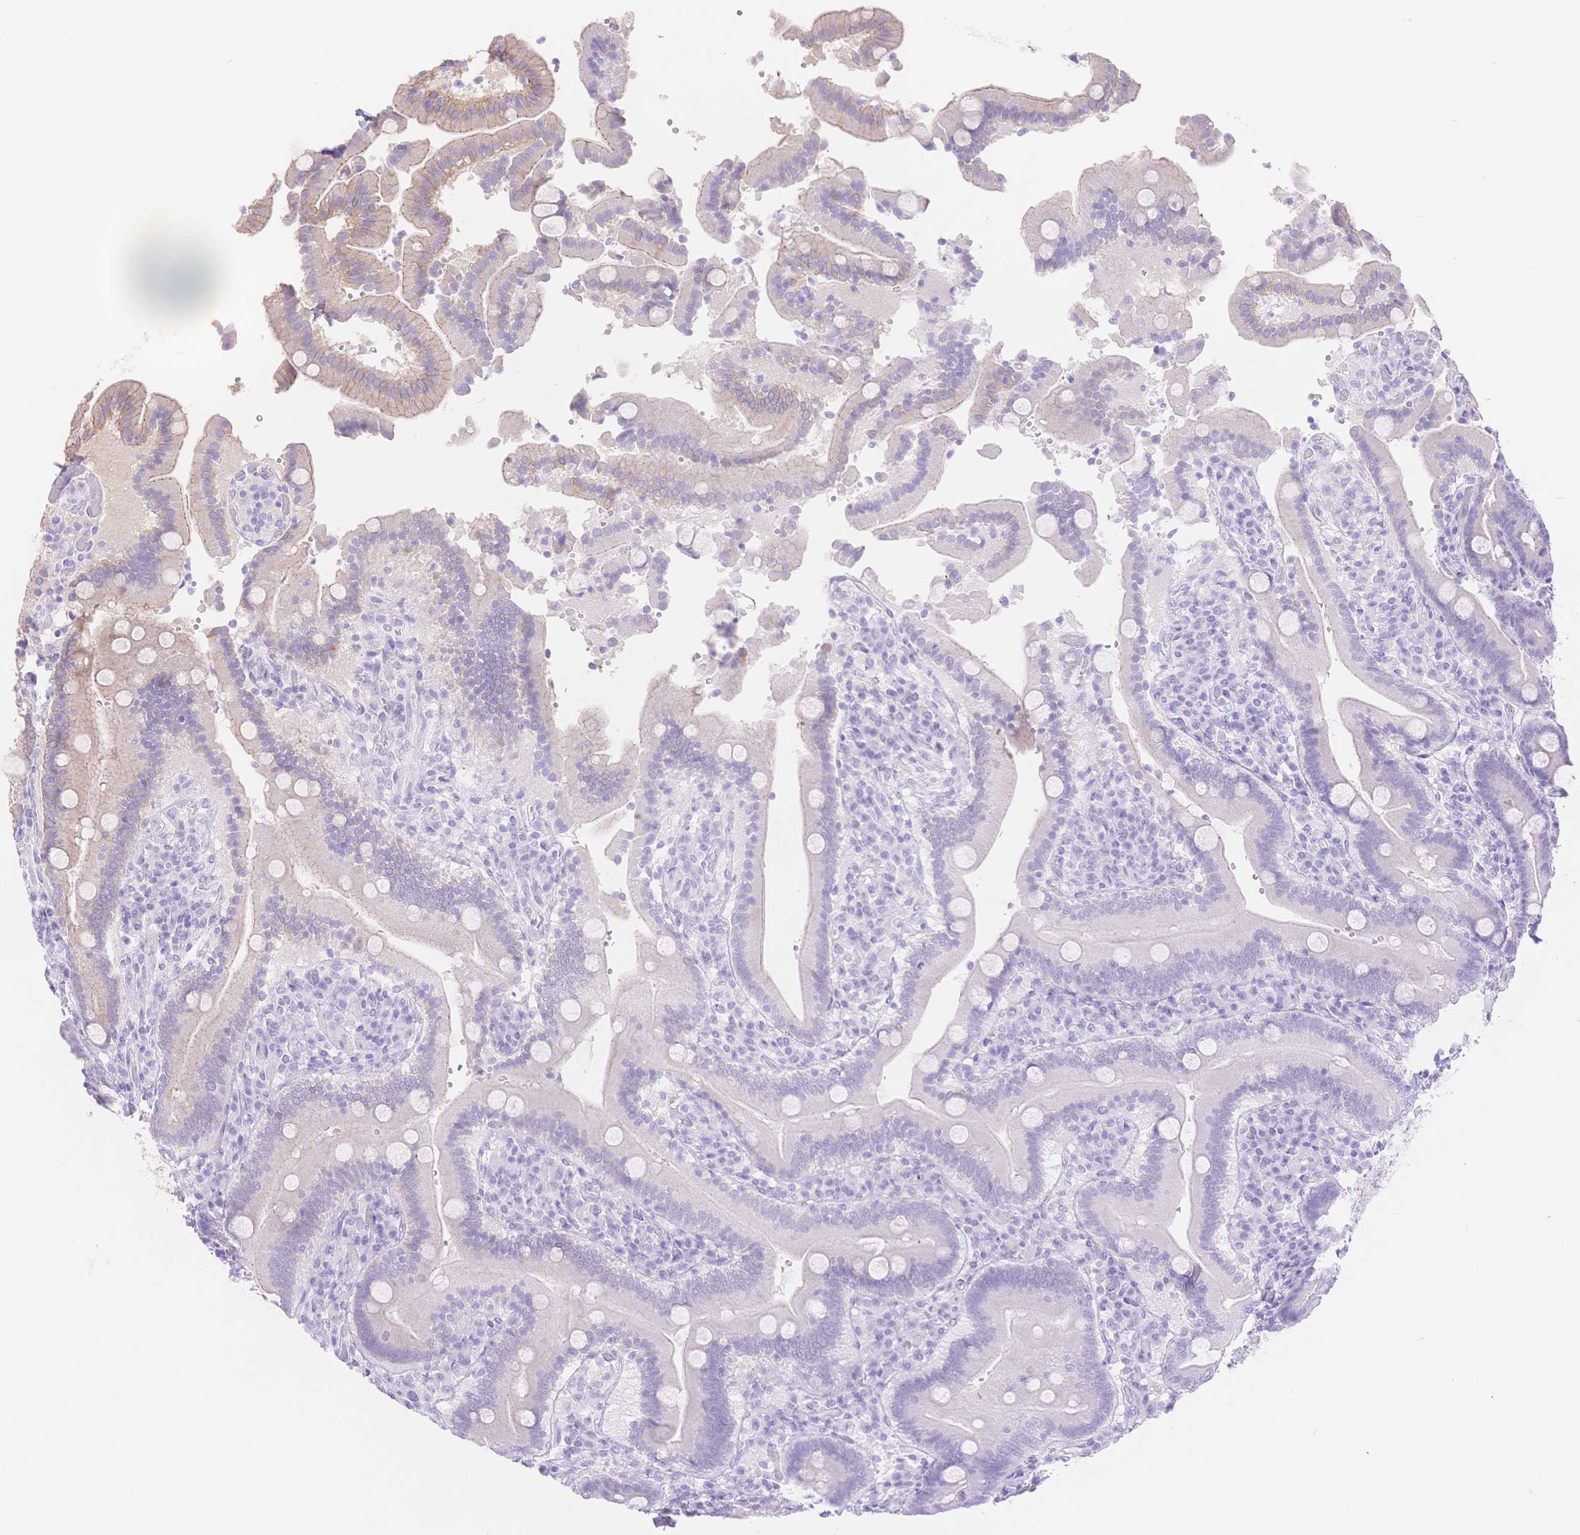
{"staining": {"intensity": "weak", "quantity": "<25%", "location": "cytoplasmic/membranous"}, "tissue": "duodenum", "cell_type": "Glandular cells", "image_type": "normal", "snomed": [{"axis": "morphology", "description": "Normal tissue, NOS"}, {"axis": "topography", "description": "Duodenum"}], "caption": "Glandular cells are negative for brown protein staining in normal duodenum. Brightfield microscopy of immunohistochemistry stained with DAB (brown) and hematoxylin (blue), captured at high magnification.", "gene": "WDR54", "patient": {"sex": "female", "age": 62}}